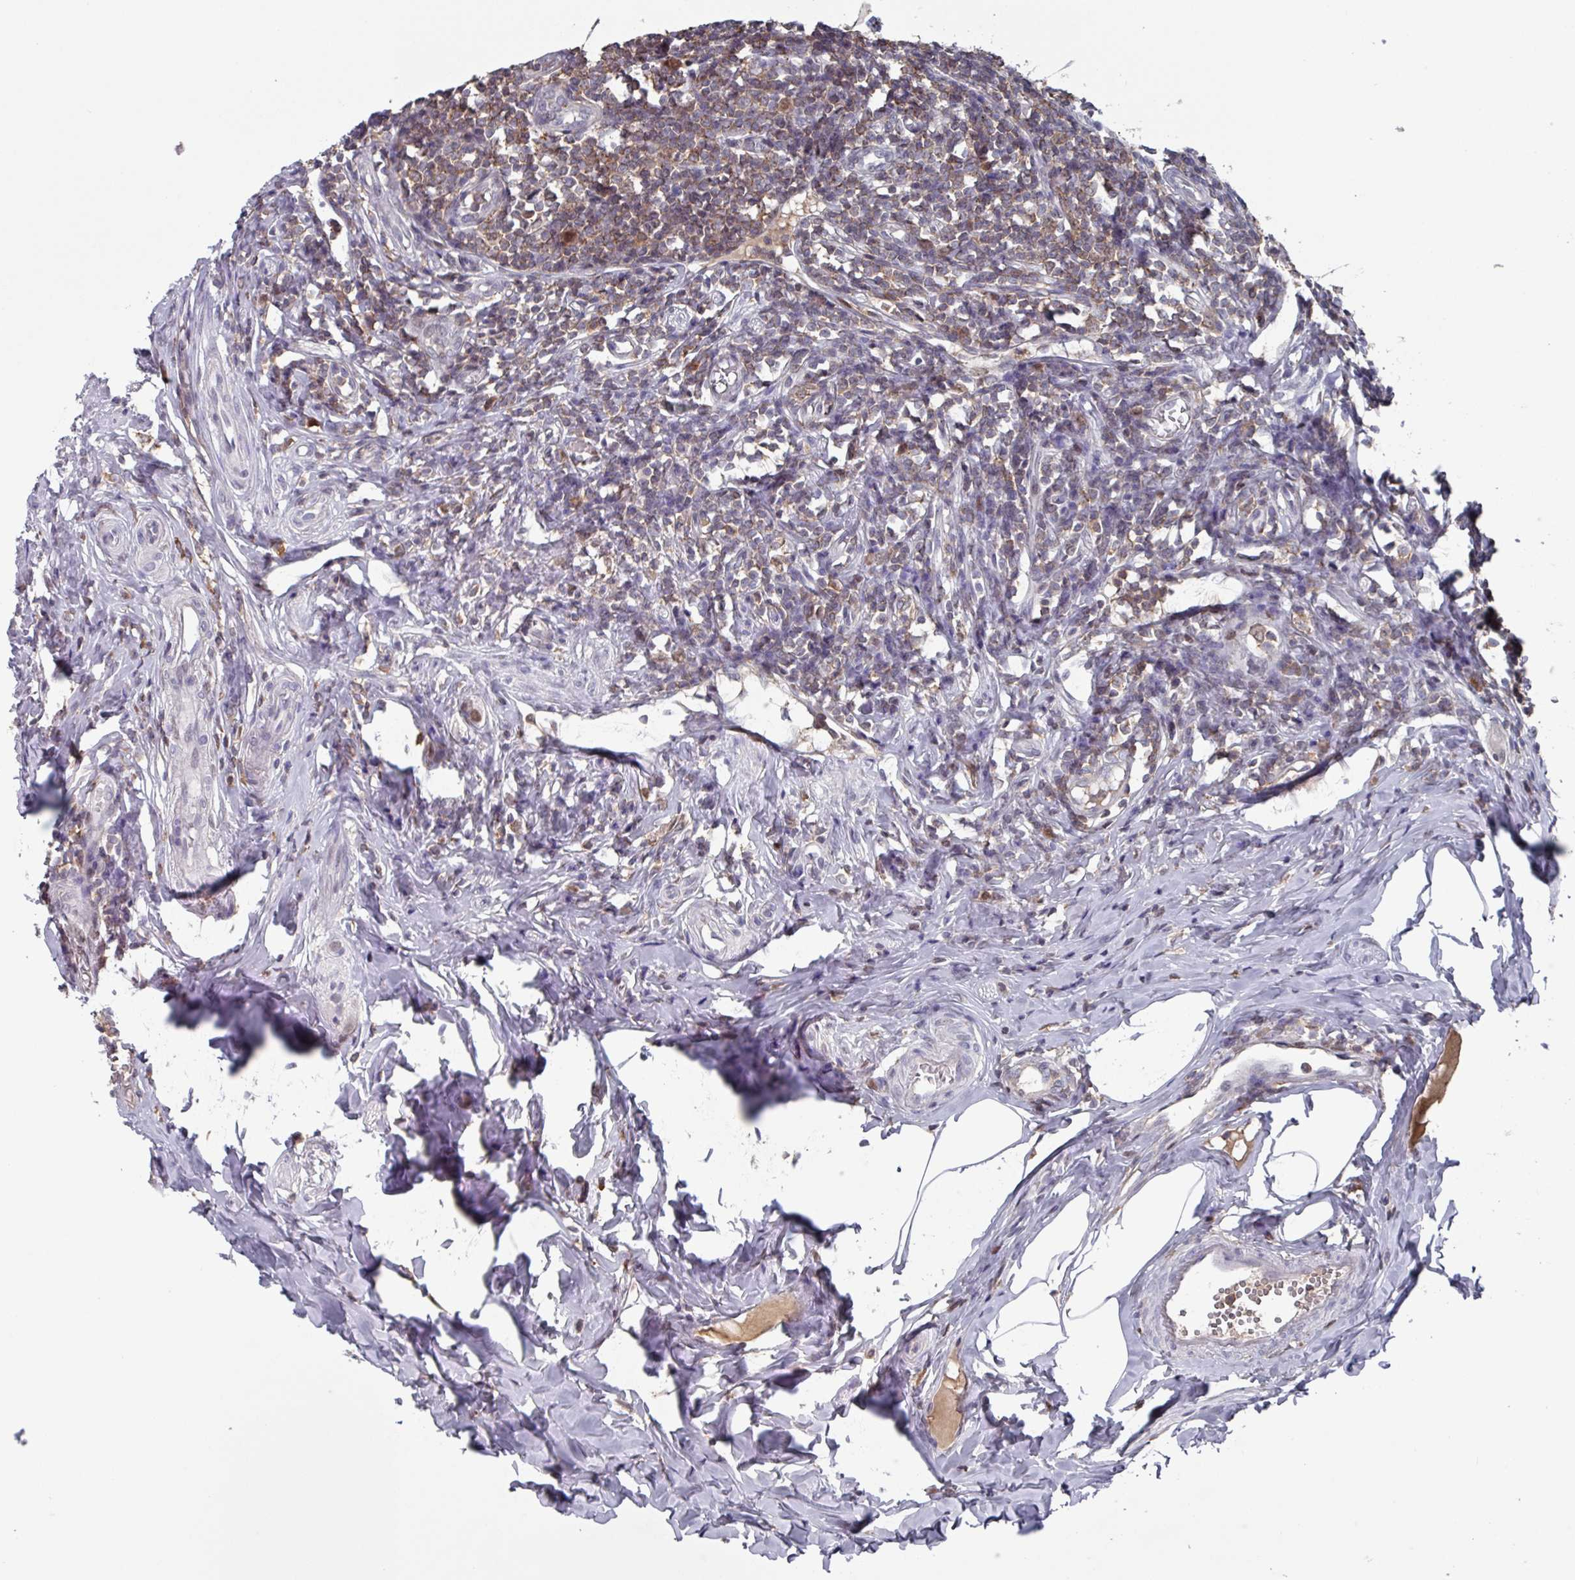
{"staining": {"intensity": "moderate", "quantity": ">75%", "location": "cytoplasmic/membranous"}, "tissue": "appendix", "cell_type": "Lymphoid tissue", "image_type": "normal", "snomed": [{"axis": "morphology", "description": "Normal tissue, NOS"}, {"axis": "topography", "description": "Appendix"}], "caption": "Immunohistochemistry (IHC) of unremarkable appendix demonstrates medium levels of moderate cytoplasmic/membranous staining in approximately >75% of lymphoid tissue.", "gene": "PRRX1", "patient": {"sex": "female", "age": 33}}